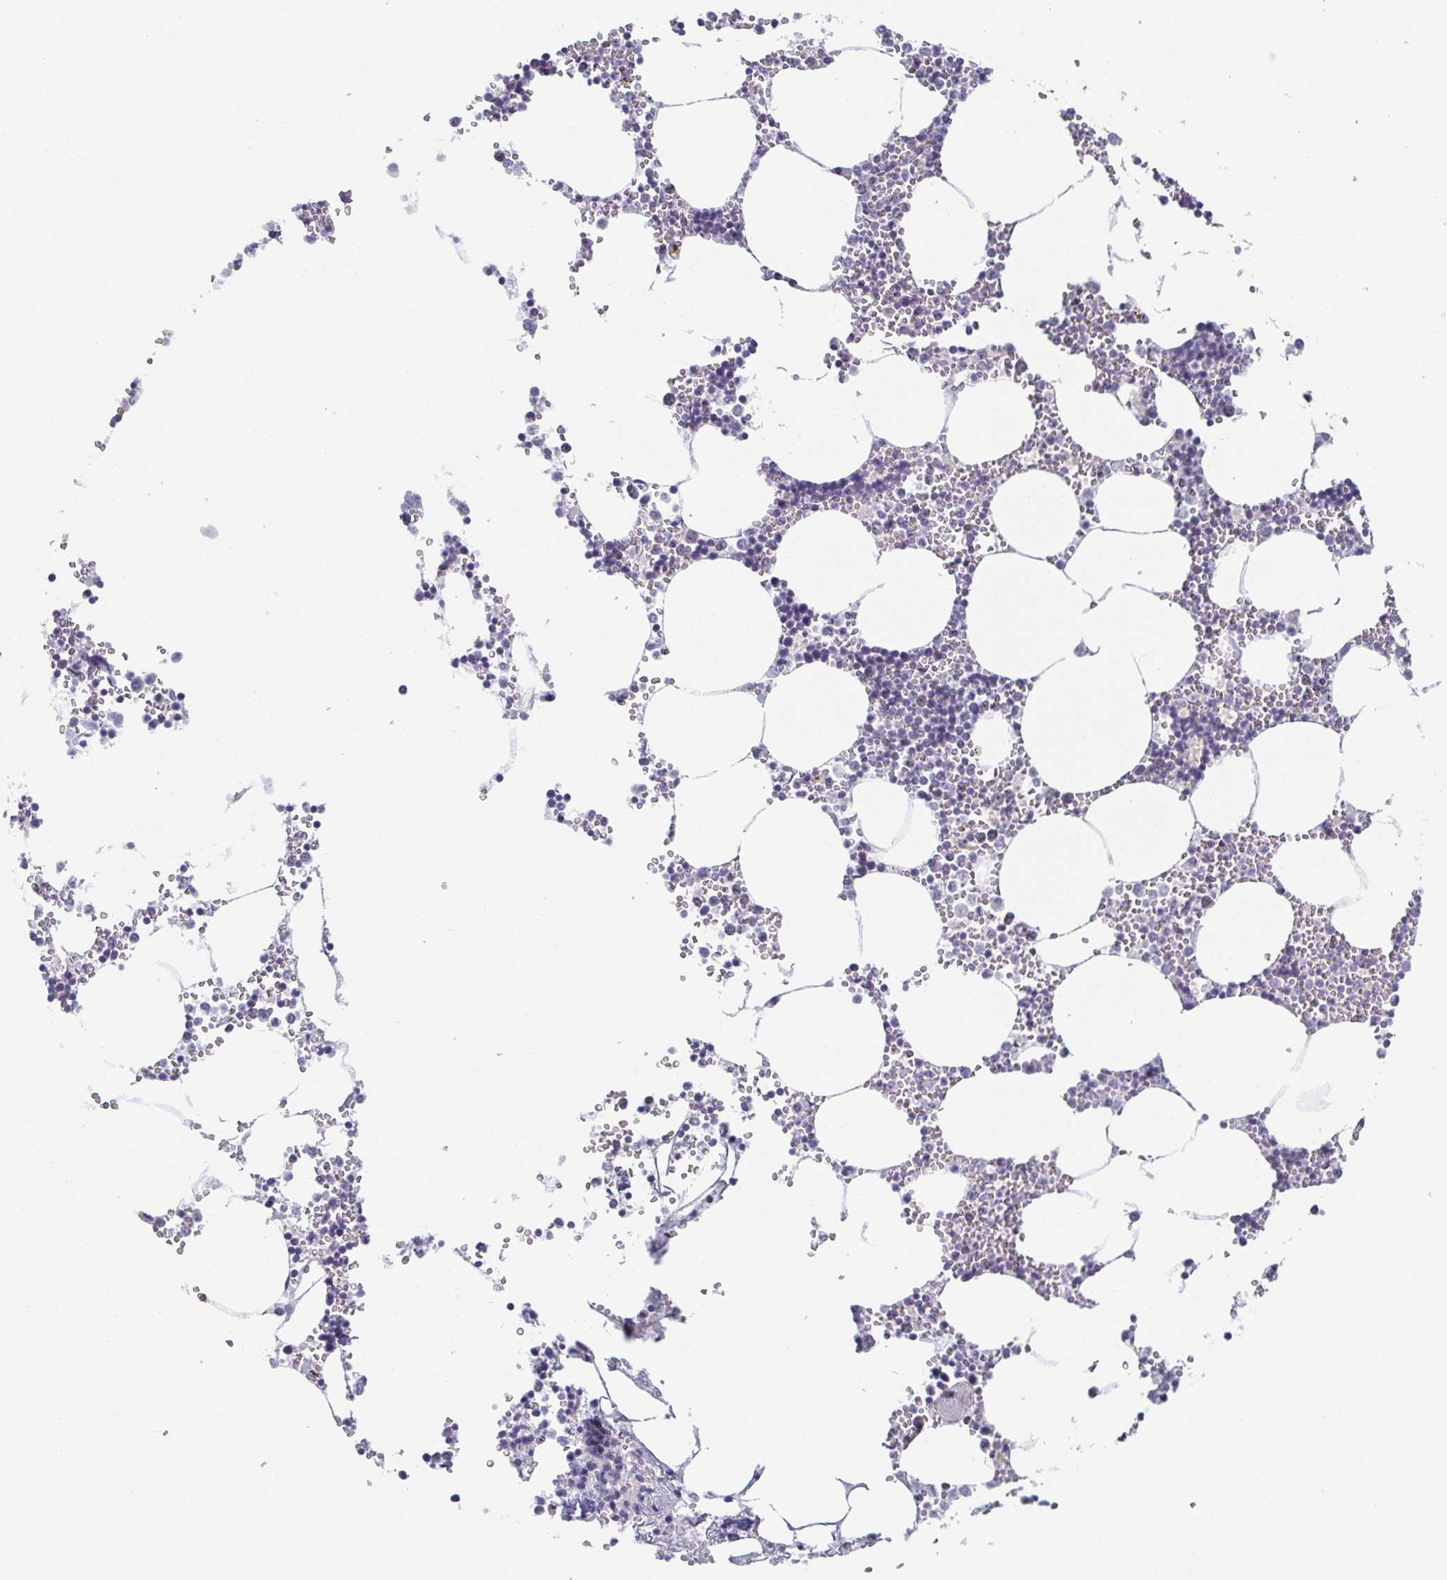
{"staining": {"intensity": "weak", "quantity": "<25%", "location": "nuclear"}, "tissue": "bone marrow", "cell_type": "Hematopoietic cells", "image_type": "normal", "snomed": [{"axis": "morphology", "description": "Normal tissue, NOS"}, {"axis": "topography", "description": "Bone marrow"}], "caption": "High power microscopy photomicrograph of an IHC image of benign bone marrow, revealing no significant expression in hematopoietic cells. (IHC, brightfield microscopy, high magnification).", "gene": "EXOSC7", "patient": {"sex": "male", "age": 54}}